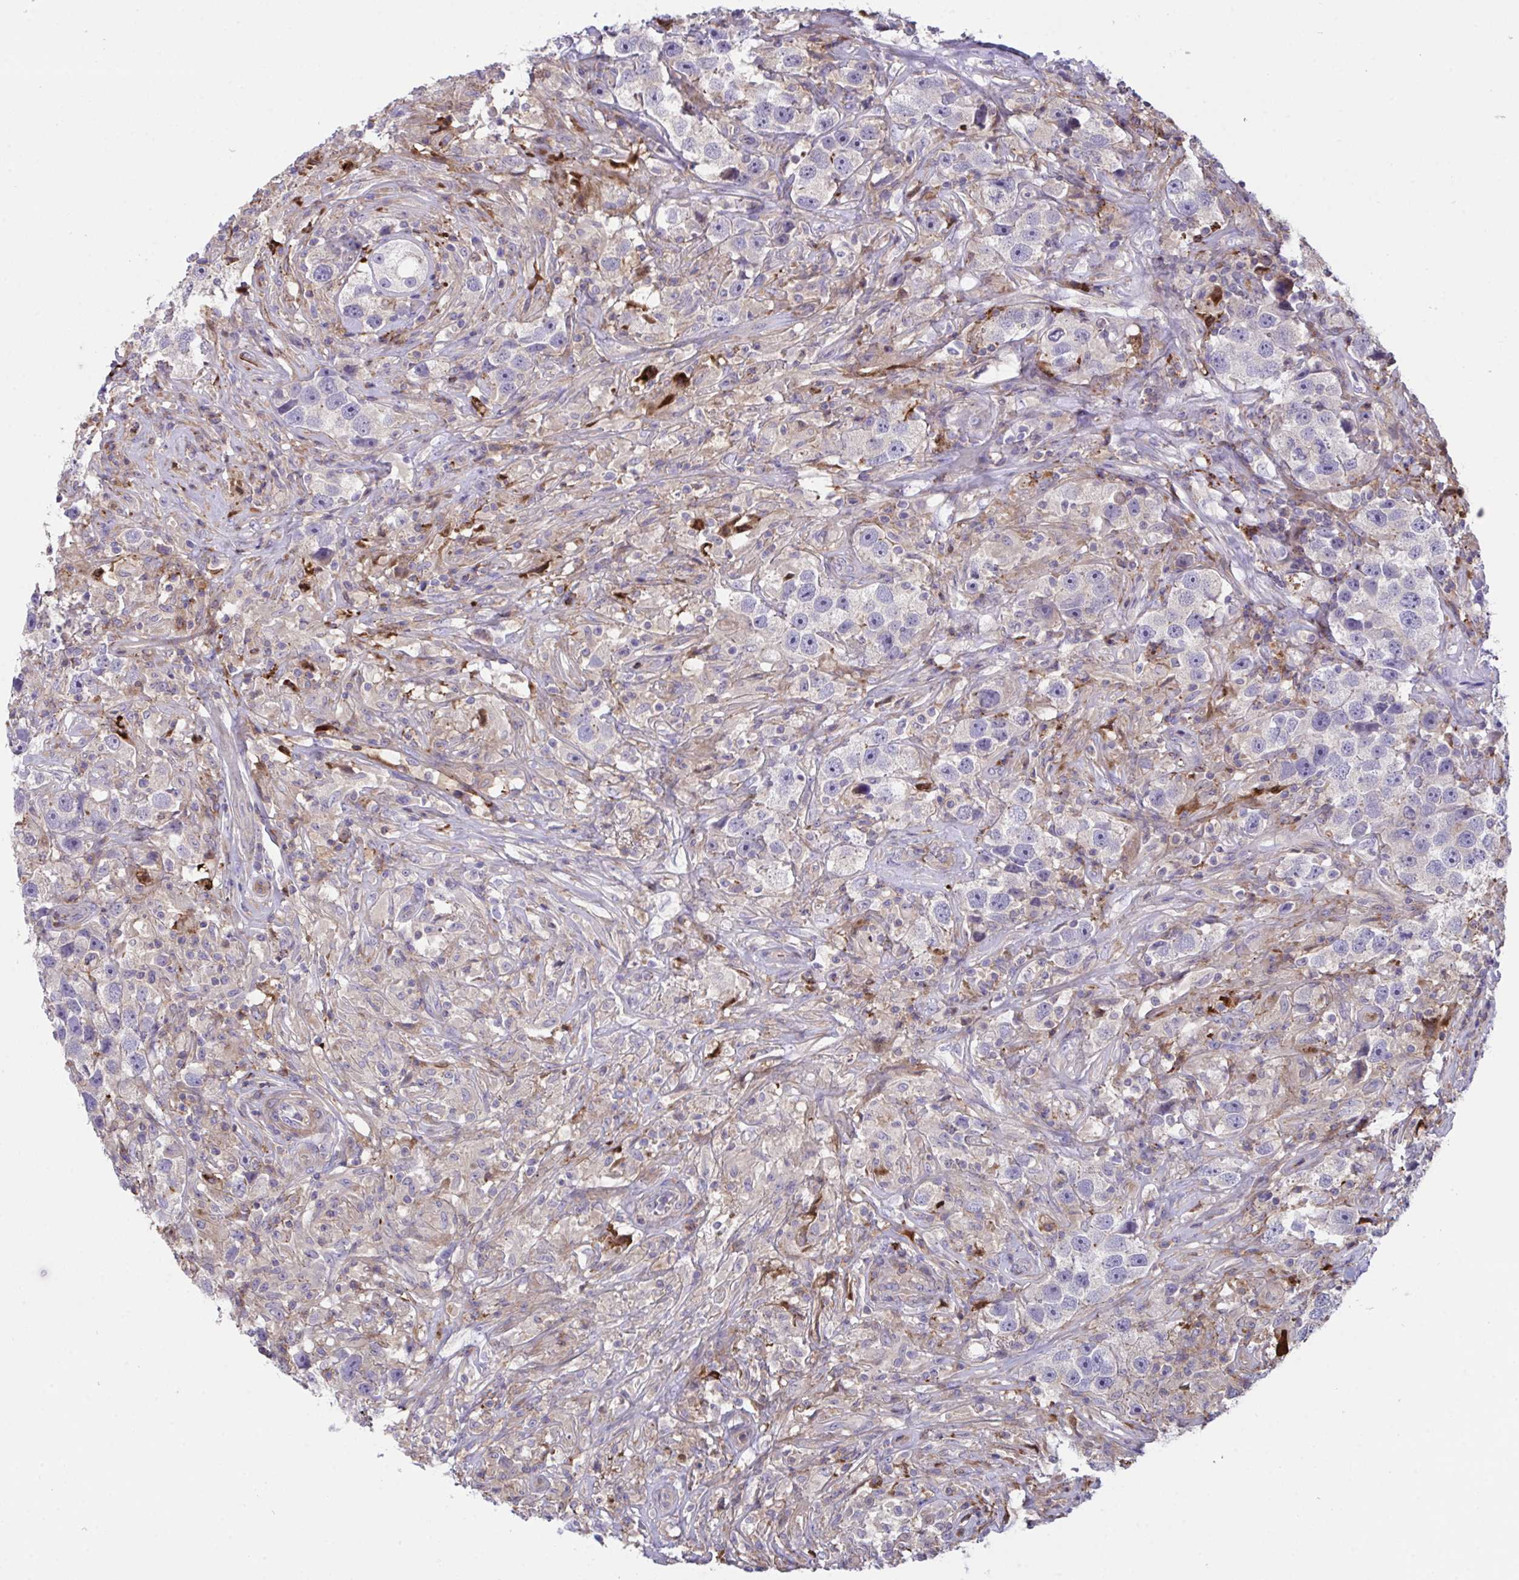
{"staining": {"intensity": "negative", "quantity": "none", "location": "none"}, "tissue": "testis cancer", "cell_type": "Tumor cells", "image_type": "cancer", "snomed": [{"axis": "morphology", "description": "Seminoma, NOS"}, {"axis": "topography", "description": "Testis"}], "caption": "The immunohistochemistry (IHC) histopathology image has no significant expression in tumor cells of testis cancer (seminoma) tissue. (DAB (3,3'-diaminobenzidine) IHC, high magnification).", "gene": "PPIH", "patient": {"sex": "male", "age": 49}}